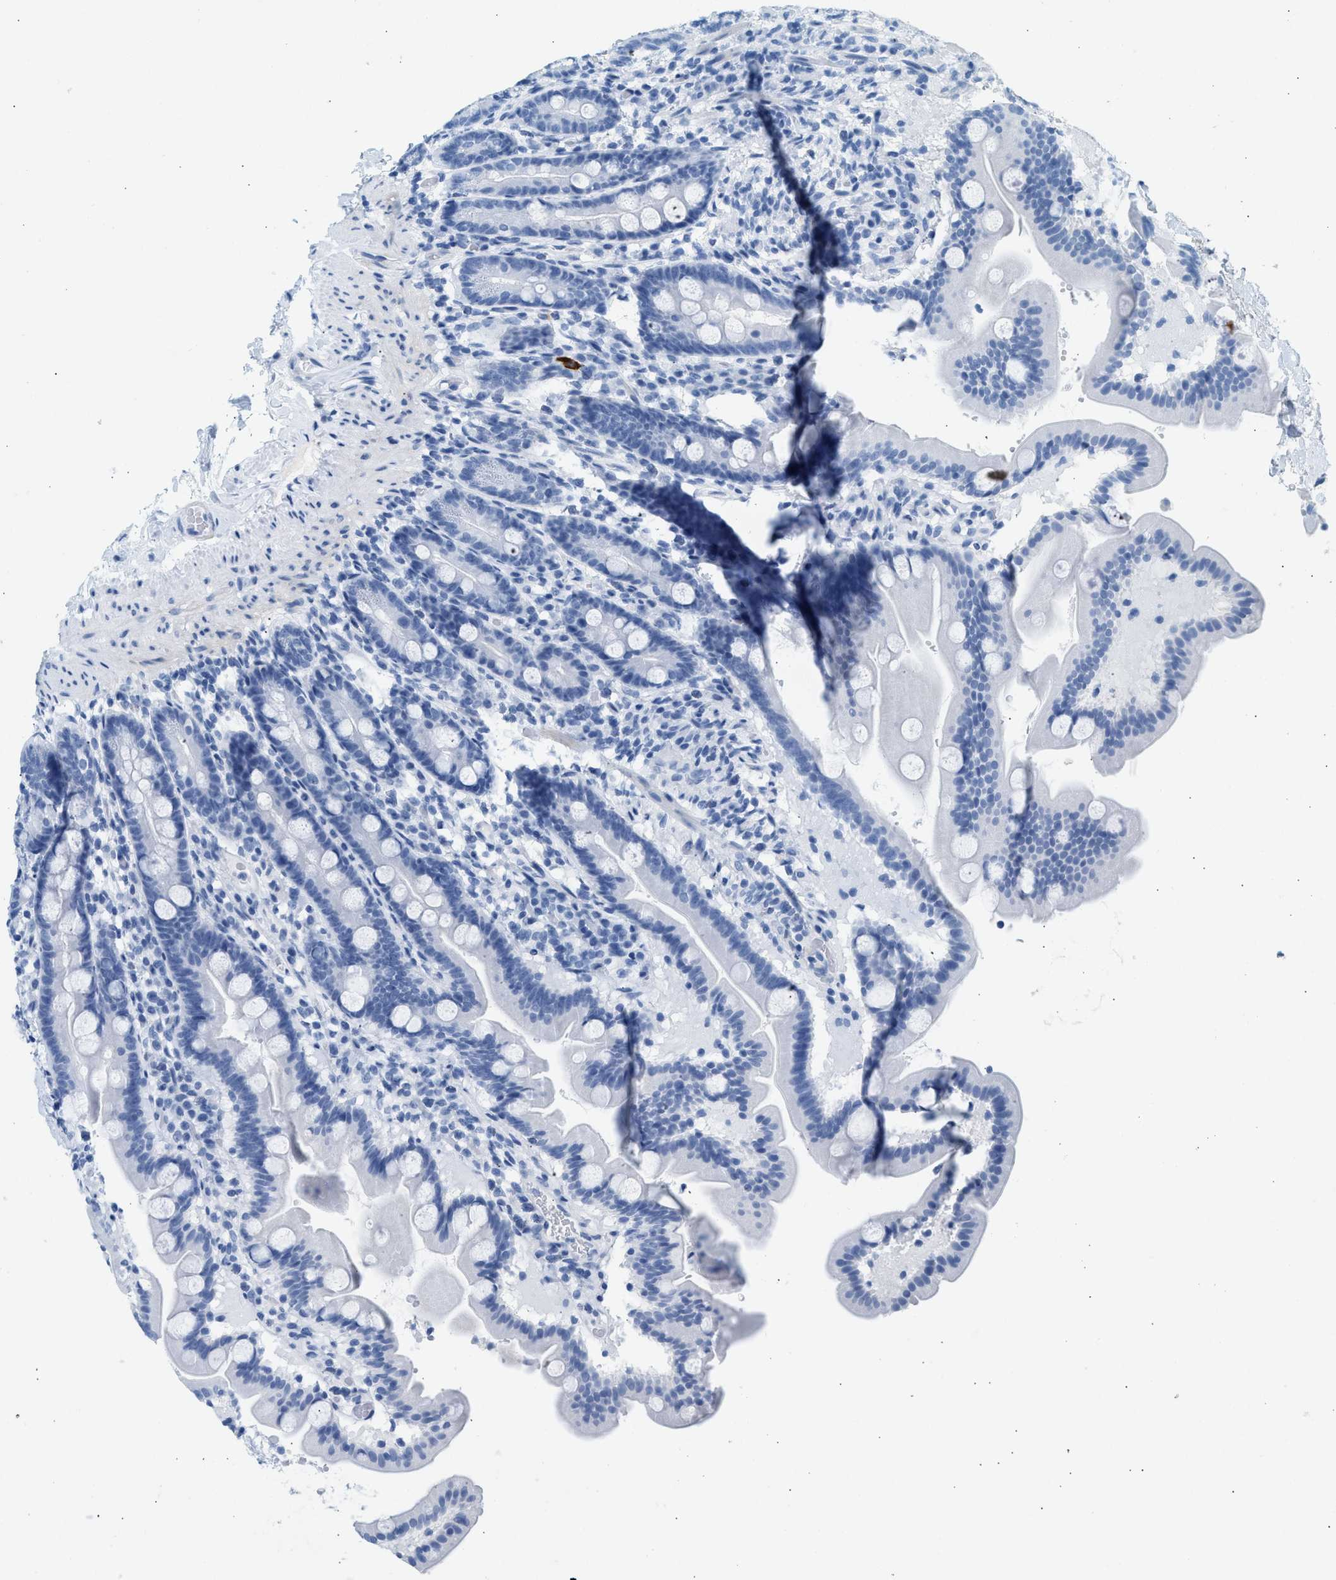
{"staining": {"intensity": "negative", "quantity": "none", "location": "none"}, "tissue": "duodenum", "cell_type": "Glandular cells", "image_type": "normal", "snomed": [{"axis": "morphology", "description": "Normal tissue, NOS"}, {"axis": "topography", "description": "Duodenum"}], "caption": "The image demonstrates no staining of glandular cells in benign duodenum.", "gene": "HHATL", "patient": {"sex": "male", "age": 54}}